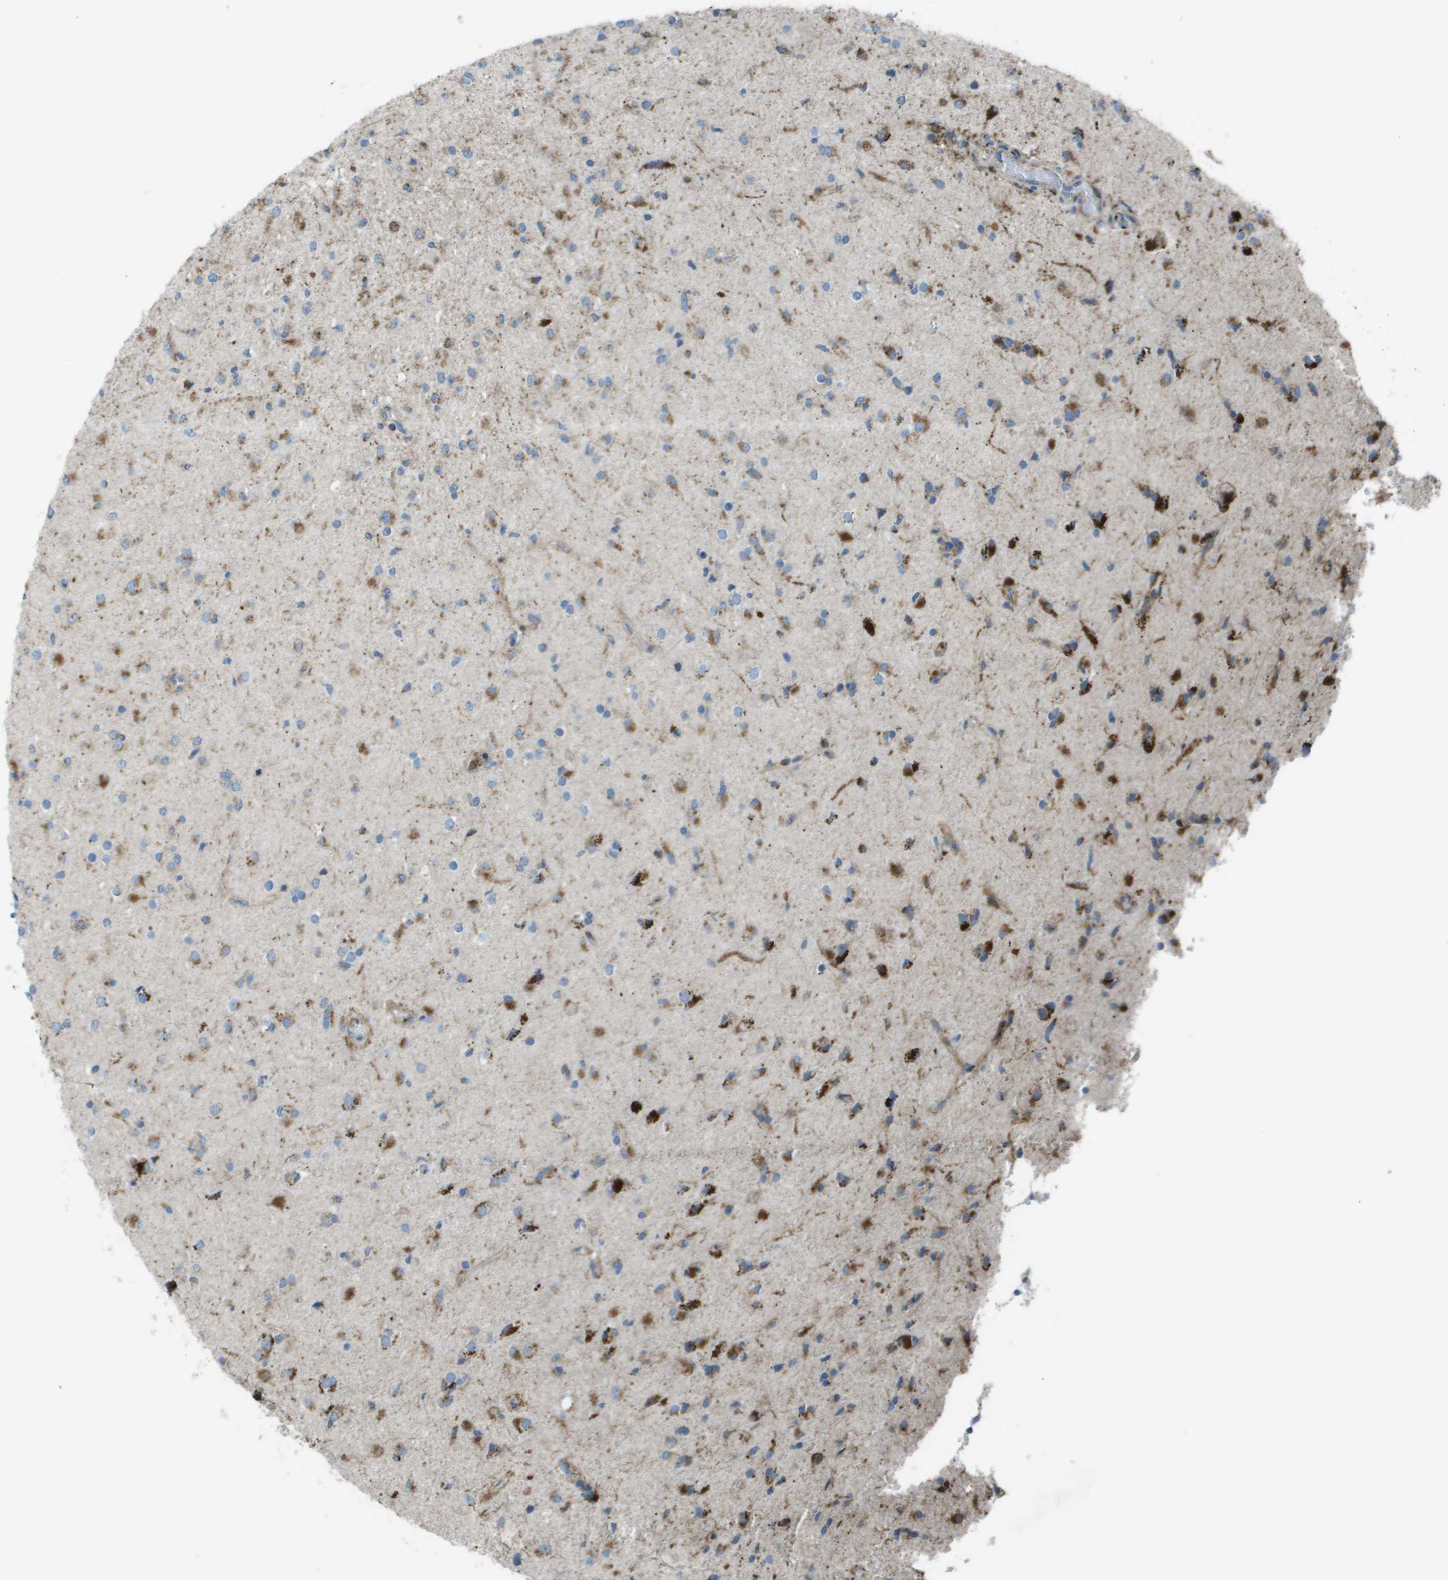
{"staining": {"intensity": "moderate", "quantity": "25%-75%", "location": "cytoplasmic/membranous"}, "tissue": "glioma", "cell_type": "Tumor cells", "image_type": "cancer", "snomed": [{"axis": "morphology", "description": "Glioma, malignant, Low grade"}, {"axis": "topography", "description": "Brain"}], "caption": "Protein expression analysis of human malignant glioma (low-grade) reveals moderate cytoplasmic/membranous expression in approximately 25%-75% of tumor cells.", "gene": "MGAT3", "patient": {"sex": "male", "age": 65}}